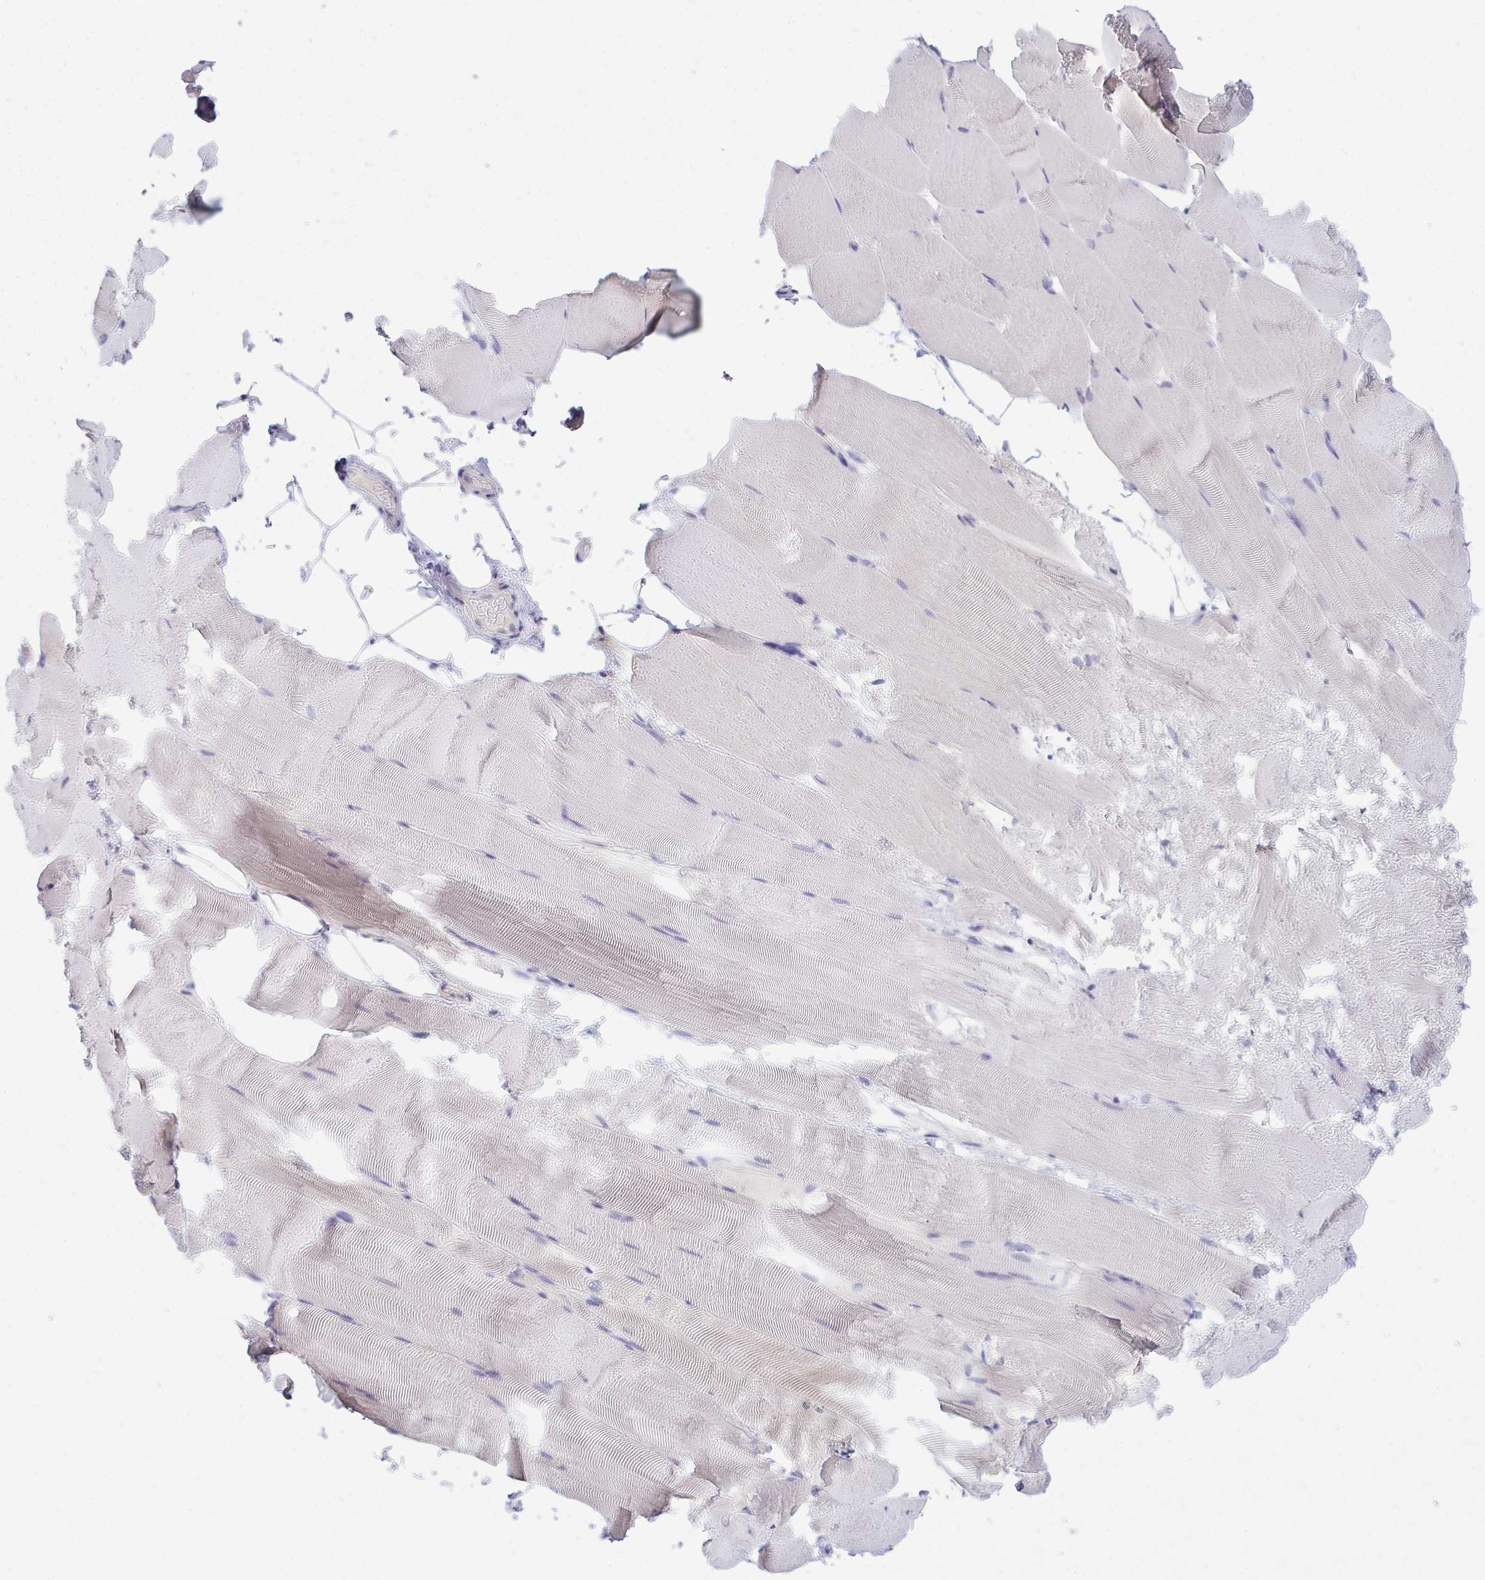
{"staining": {"intensity": "negative", "quantity": "none", "location": "none"}, "tissue": "skeletal muscle", "cell_type": "Myocytes", "image_type": "normal", "snomed": [{"axis": "morphology", "description": "Normal tissue, NOS"}, {"axis": "topography", "description": "Skeletal muscle"}], "caption": "Myocytes are negative for protein expression in unremarkable human skeletal muscle. (DAB (3,3'-diaminobenzidine) immunohistochemistry, high magnification).", "gene": "CSE1L", "patient": {"sex": "female", "age": 64}}